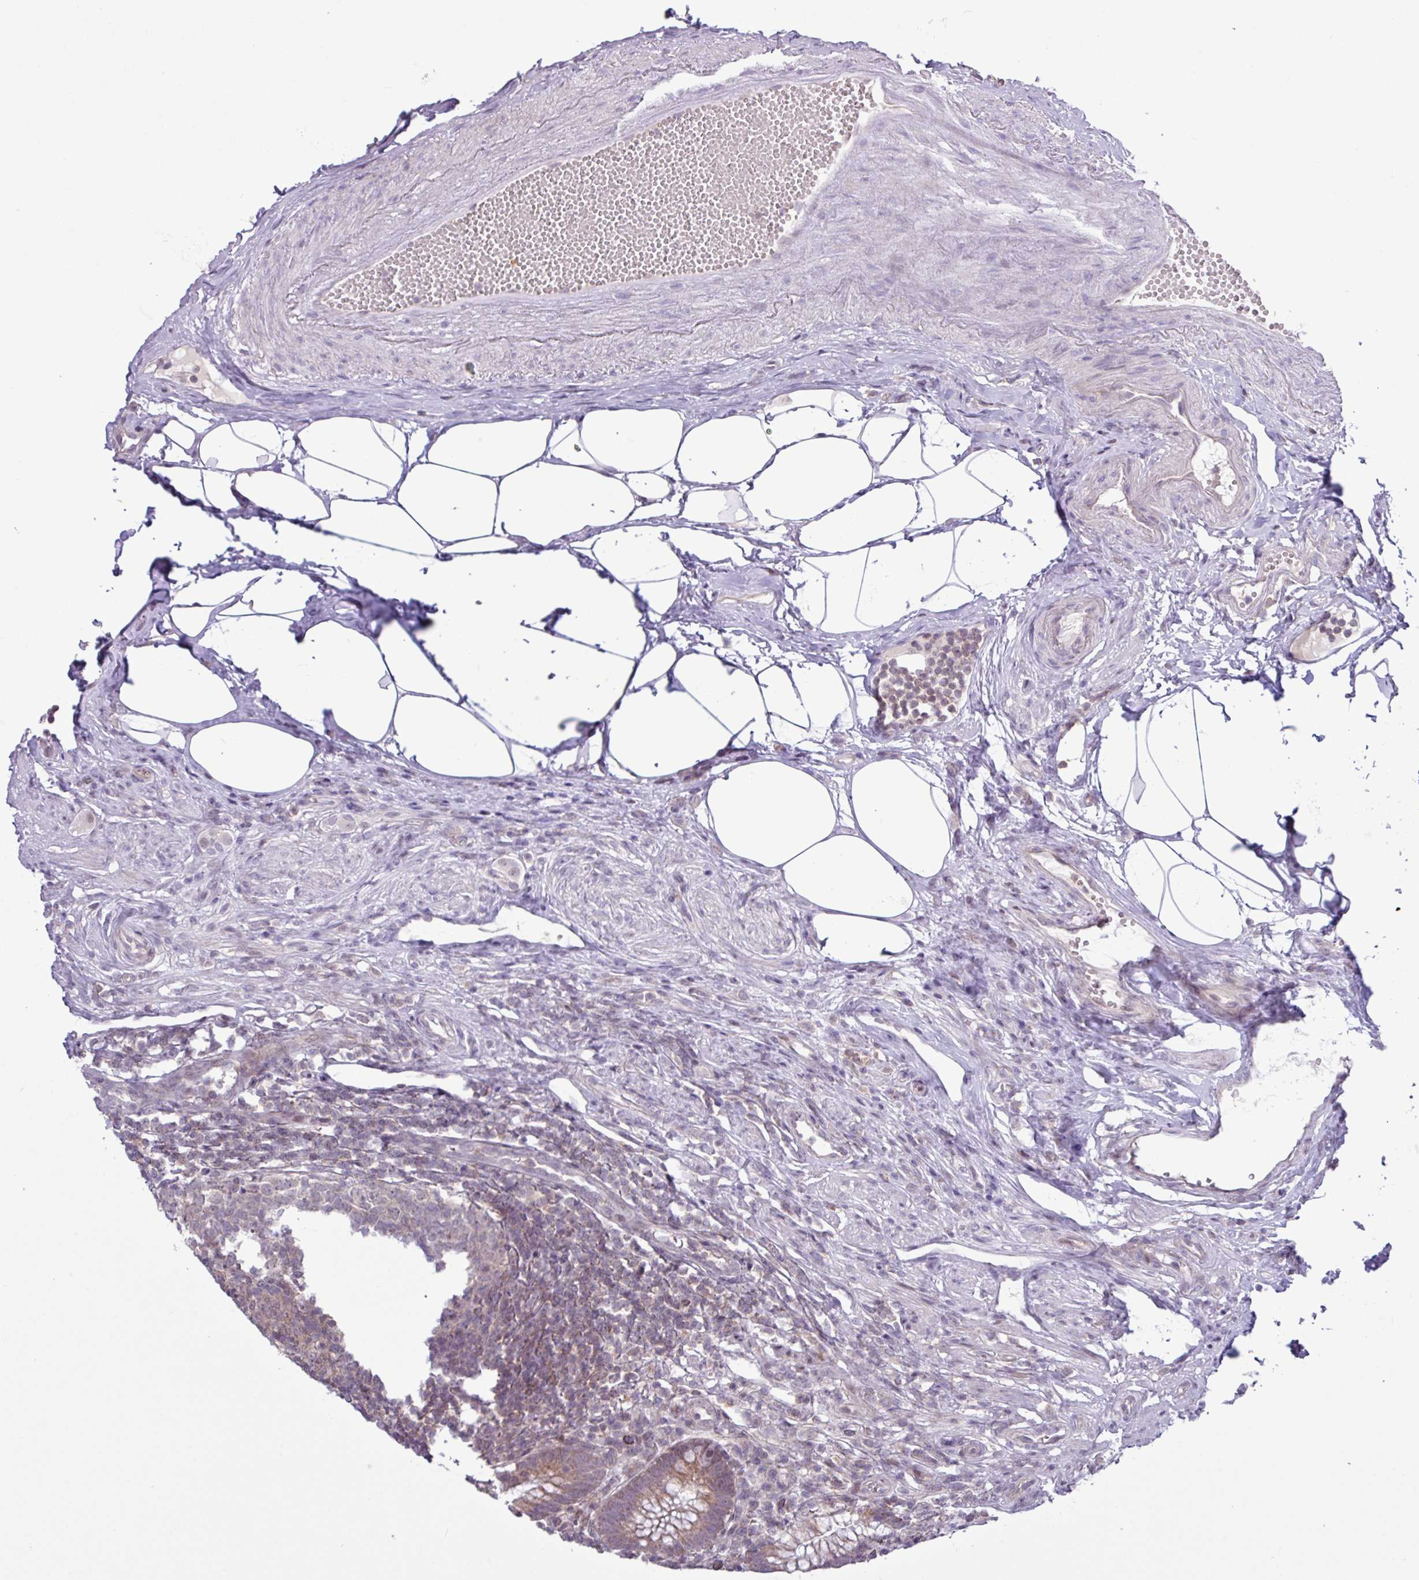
{"staining": {"intensity": "moderate", "quantity": "25%-75%", "location": "cytoplasmic/membranous"}, "tissue": "appendix", "cell_type": "Glandular cells", "image_type": "normal", "snomed": [{"axis": "morphology", "description": "Normal tissue, NOS"}, {"axis": "topography", "description": "Appendix"}], "caption": "Immunohistochemical staining of unremarkable appendix displays moderate cytoplasmic/membranous protein expression in approximately 25%-75% of glandular cells.", "gene": "RTL3", "patient": {"sex": "female", "age": 56}}